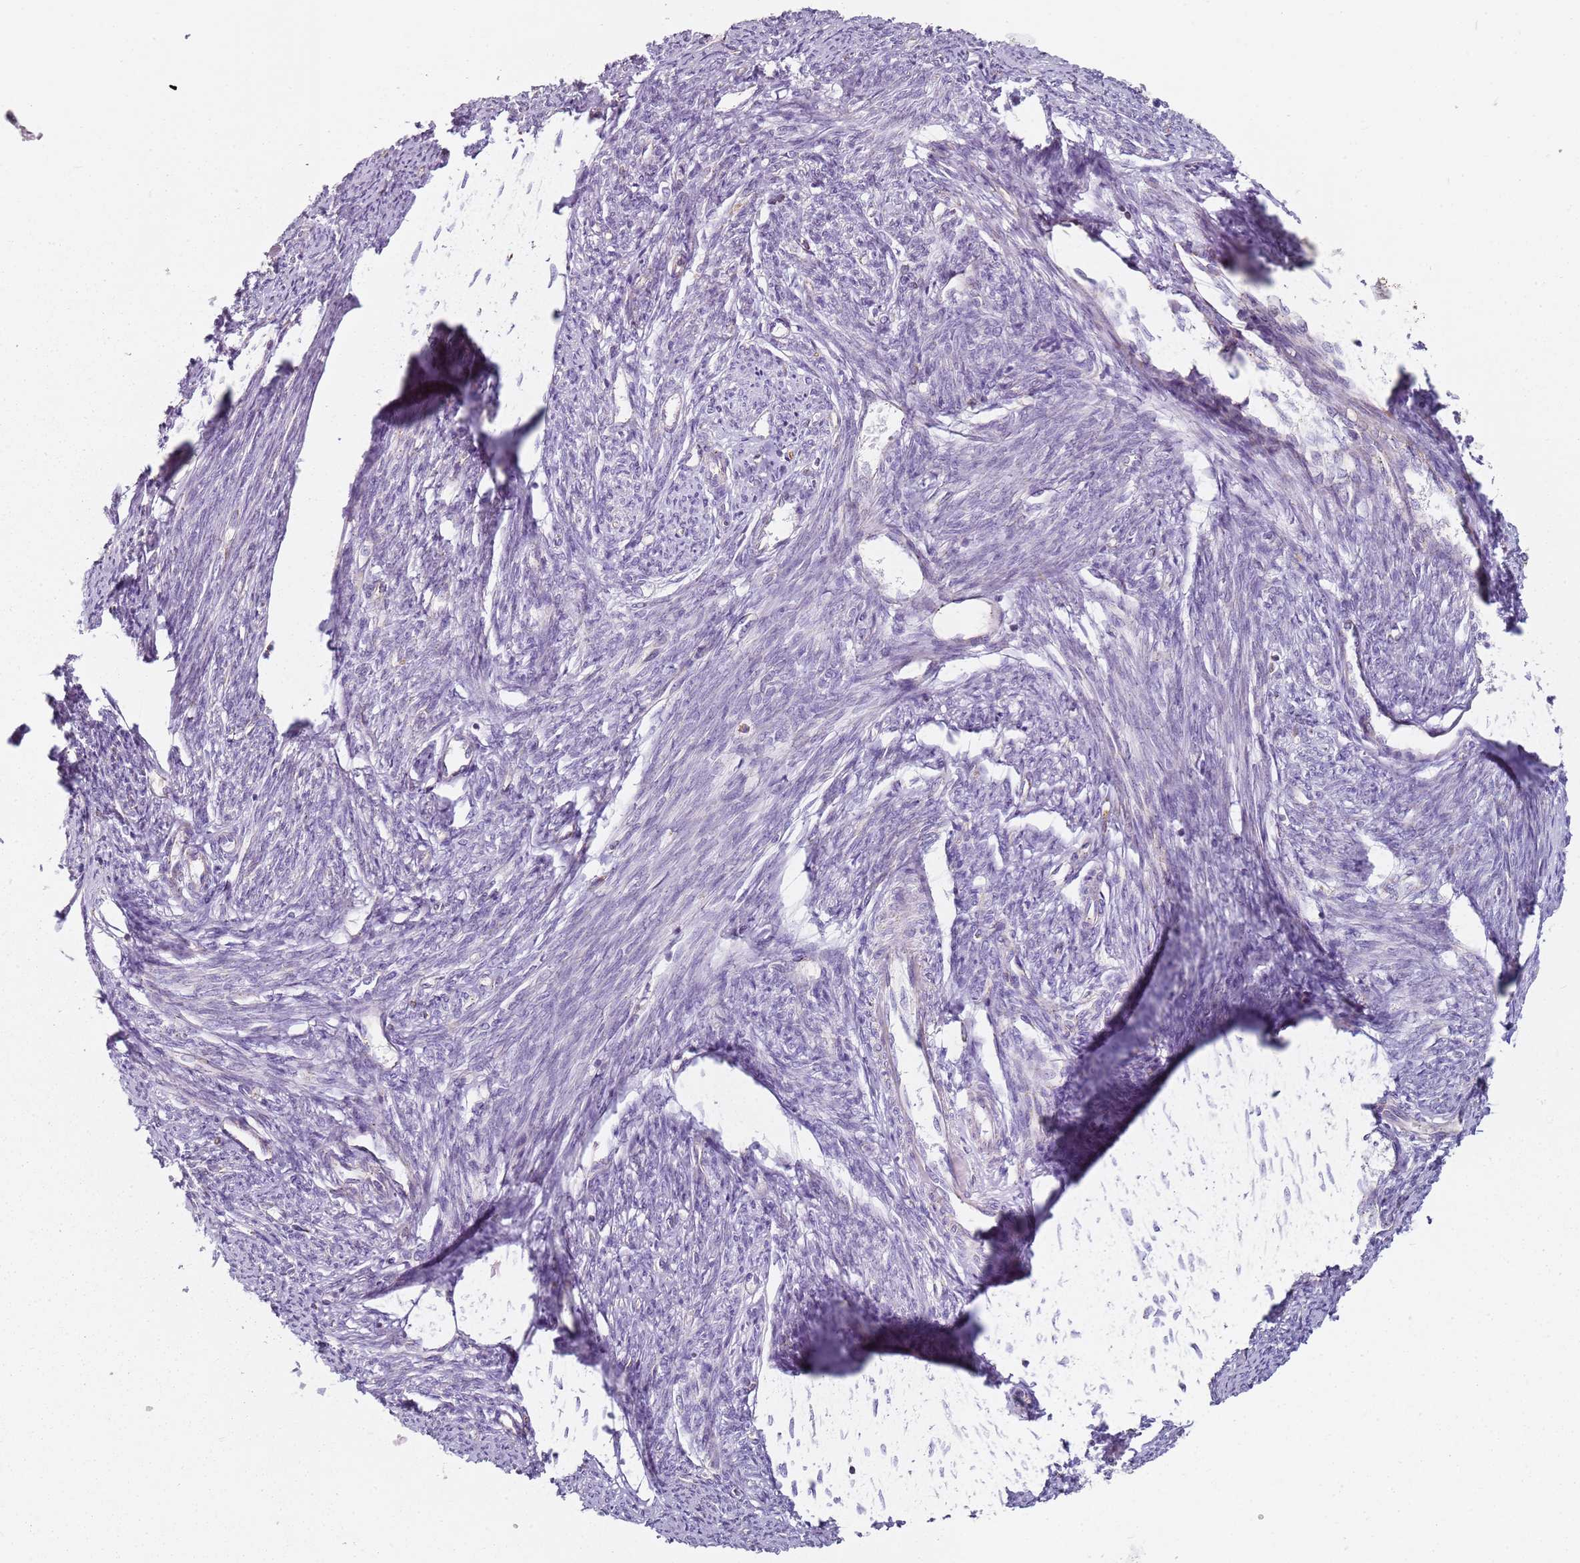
{"staining": {"intensity": "moderate", "quantity": "<25%", "location": "cytoplasmic/membranous"}, "tissue": "smooth muscle", "cell_type": "Smooth muscle cells", "image_type": "normal", "snomed": [{"axis": "morphology", "description": "Normal tissue, NOS"}, {"axis": "topography", "description": "Smooth muscle"}, {"axis": "topography", "description": "Uterus"}], "caption": "Immunohistochemistry (DAB) staining of benign human smooth muscle demonstrates moderate cytoplasmic/membranous protein staining in approximately <25% of smooth muscle cells.", "gene": "ALS2", "patient": {"sex": "female", "age": 59}}